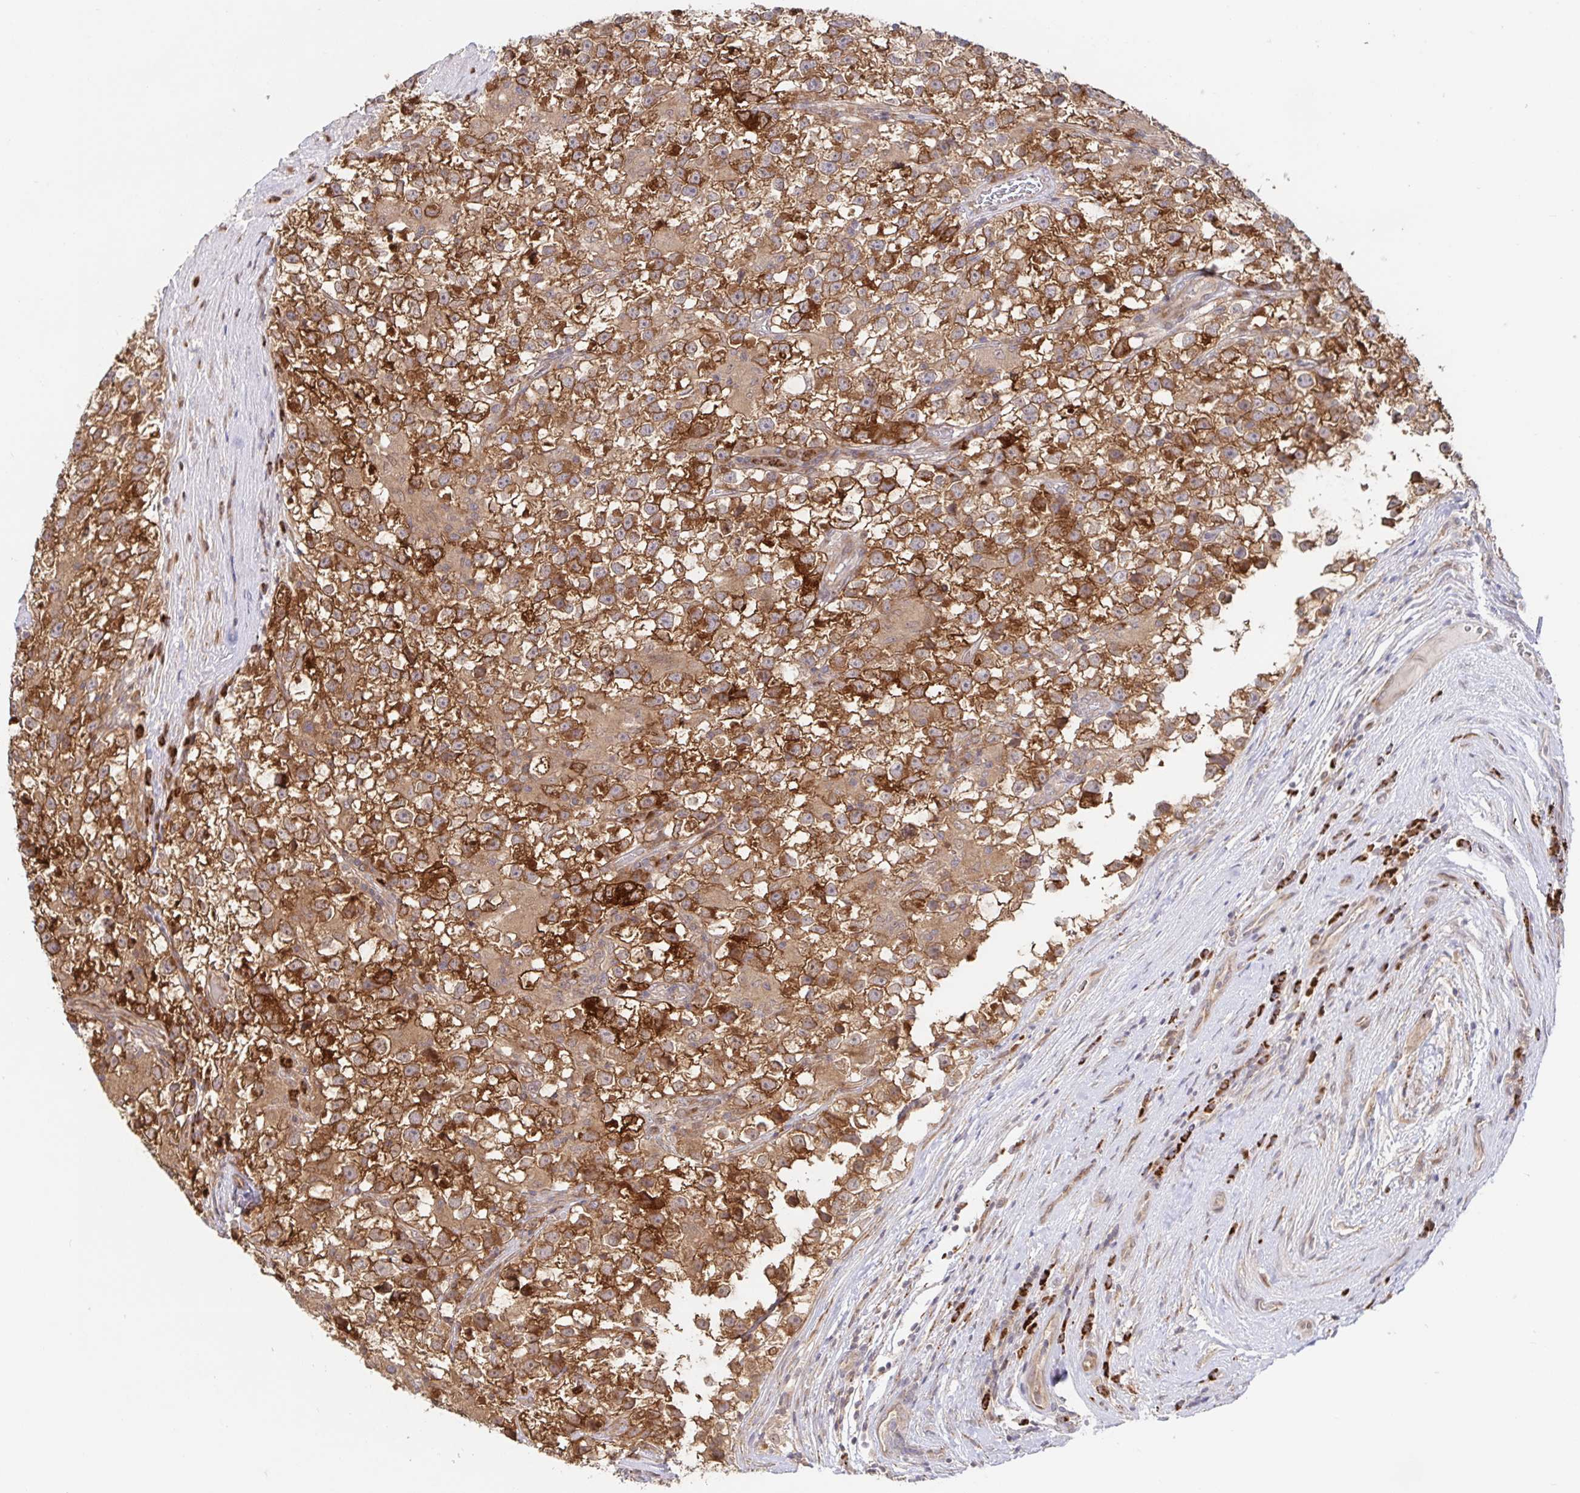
{"staining": {"intensity": "moderate", "quantity": "25%-75%", "location": "cytoplasmic/membranous"}, "tissue": "testis cancer", "cell_type": "Tumor cells", "image_type": "cancer", "snomed": [{"axis": "morphology", "description": "Seminoma, NOS"}, {"axis": "topography", "description": "Testis"}], "caption": "The micrograph shows a brown stain indicating the presence of a protein in the cytoplasmic/membranous of tumor cells in testis cancer. The staining was performed using DAB (3,3'-diaminobenzidine) to visualize the protein expression in brown, while the nuclei were stained in blue with hematoxylin (Magnification: 20x).", "gene": "AACS", "patient": {"sex": "male", "age": 31}}